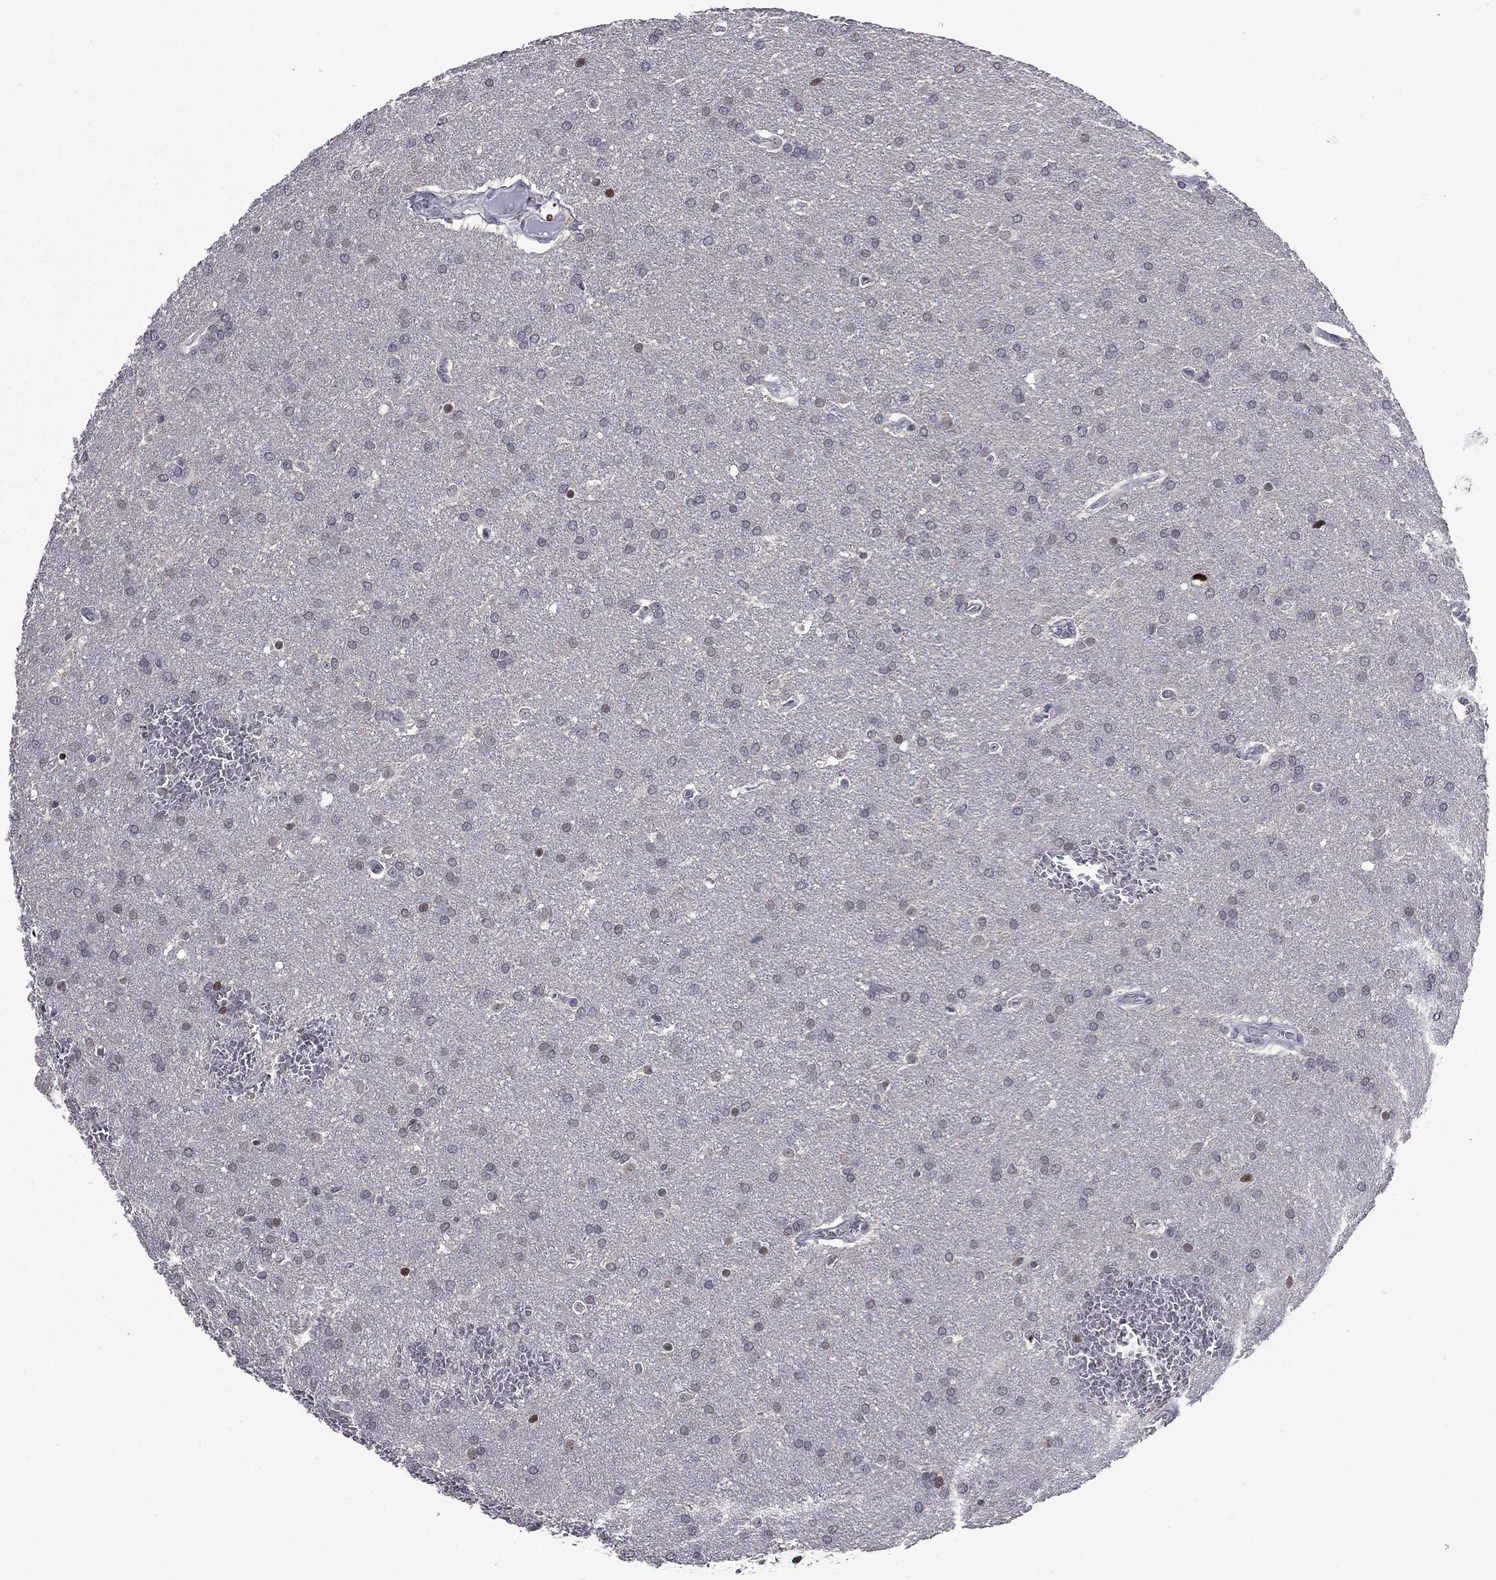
{"staining": {"intensity": "weak", "quantity": "25%-75%", "location": "nuclear"}, "tissue": "glioma", "cell_type": "Tumor cells", "image_type": "cancer", "snomed": [{"axis": "morphology", "description": "Glioma, malignant, Low grade"}, {"axis": "topography", "description": "Brain"}], "caption": "Glioma stained with a brown dye demonstrates weak nuclear positive positivity in about 25%-75% of tumor cells.", "gene": "ZNF154", "patient": {"sex": "female", "age": 32}}